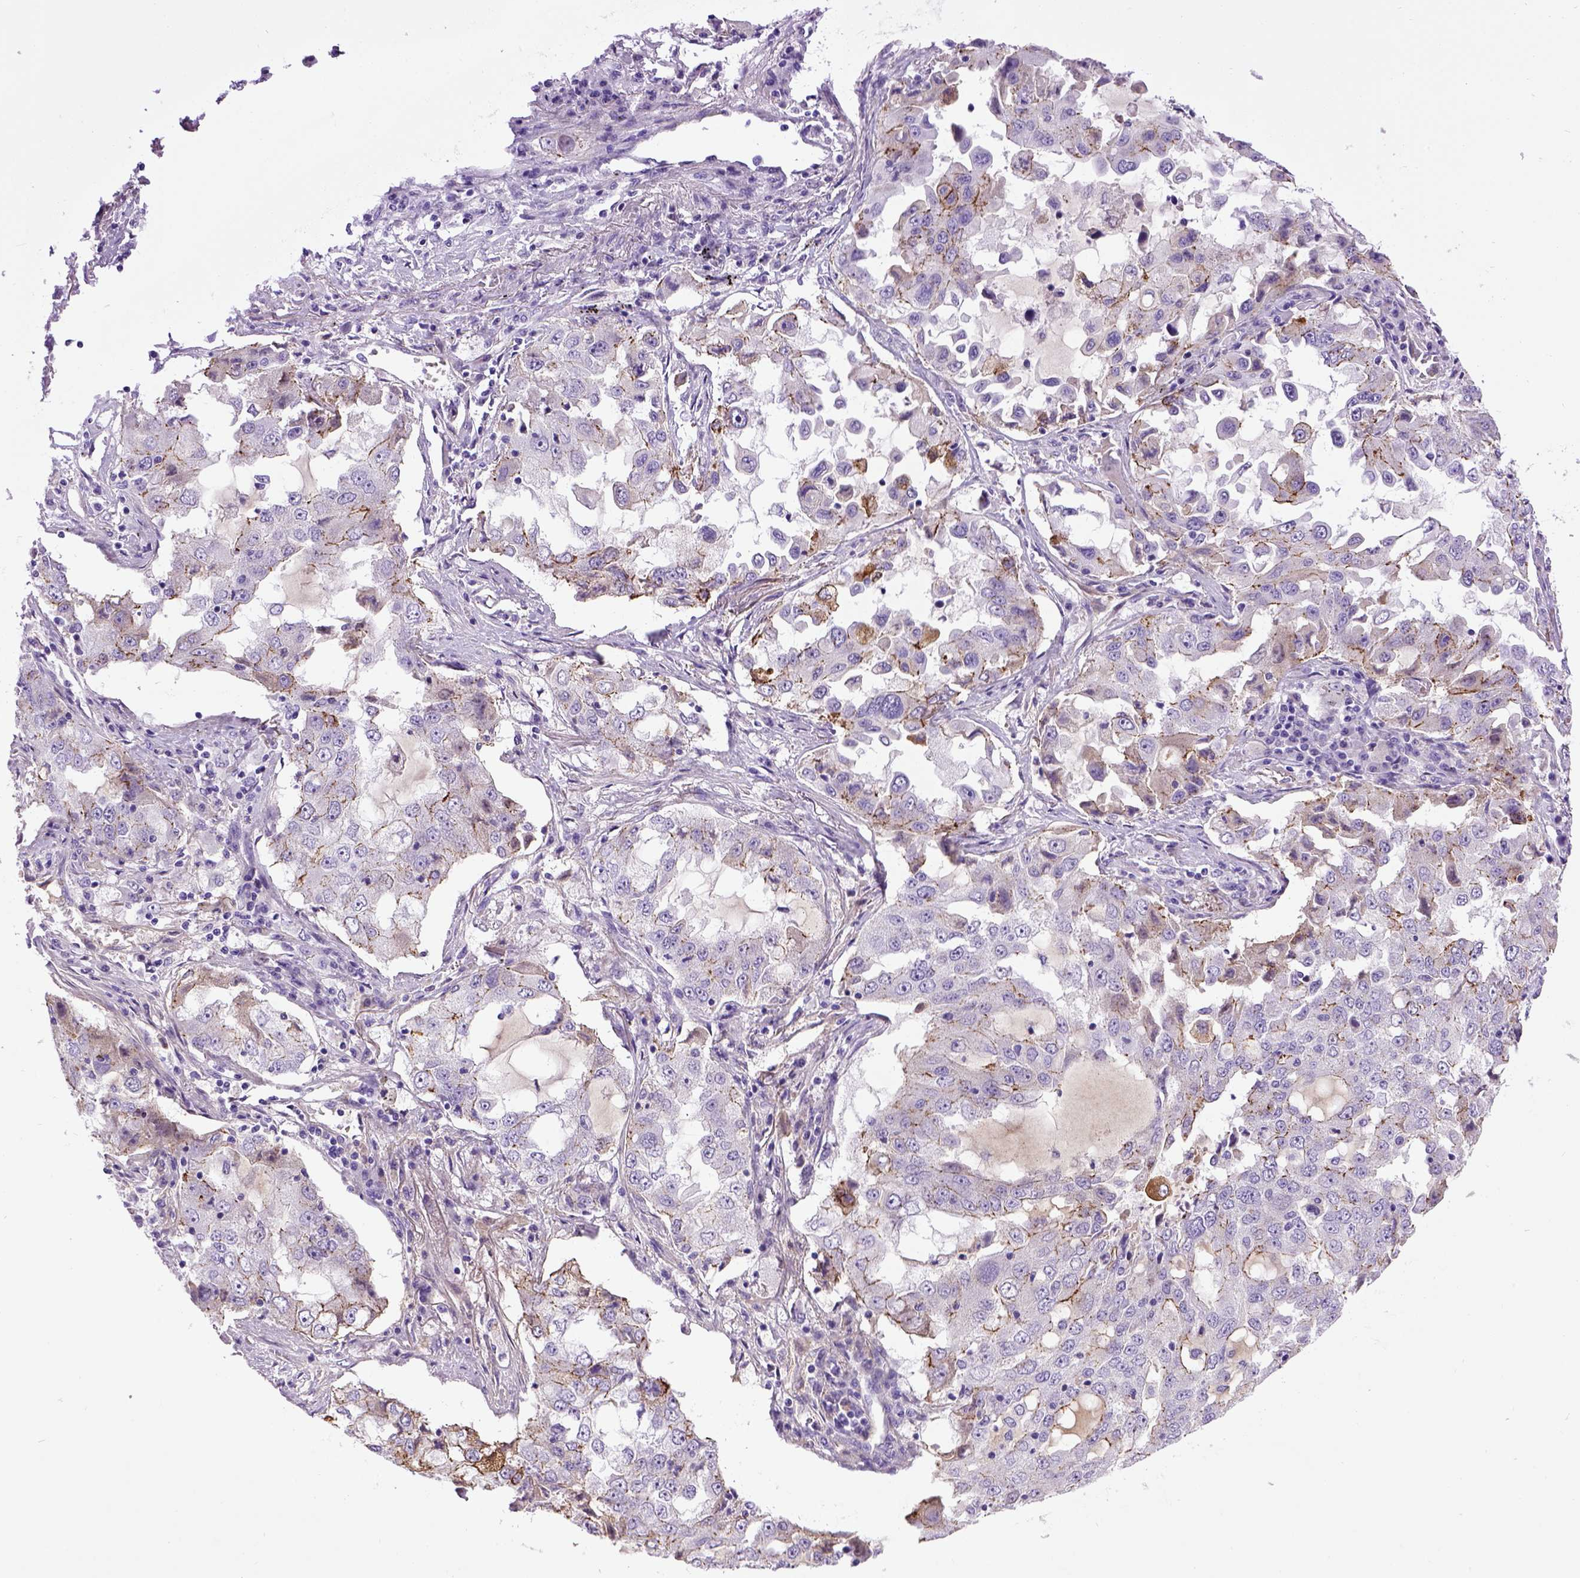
{"staining": {"intensity": "moderate", "quantity": "25%-75%", "location": "cytoplasmic/membranous"}, "tissue": "lung cancer", "cell_type": "Tumor cells", "image_type": "cancer", "snomed": [{"axis": "morphology", "description": "Adenocarcinoma, NOS"}, {"axis": "topography", "description": "Lung"}], "caption": "Lung cancer was stained to show a protein in brown. There is medium levels of moderate cytoplasmic/membranous positivity in about 25%-75% of tumor cells.", "gene": "CDH1", "patient": {"sex": "female", "age": 61}}